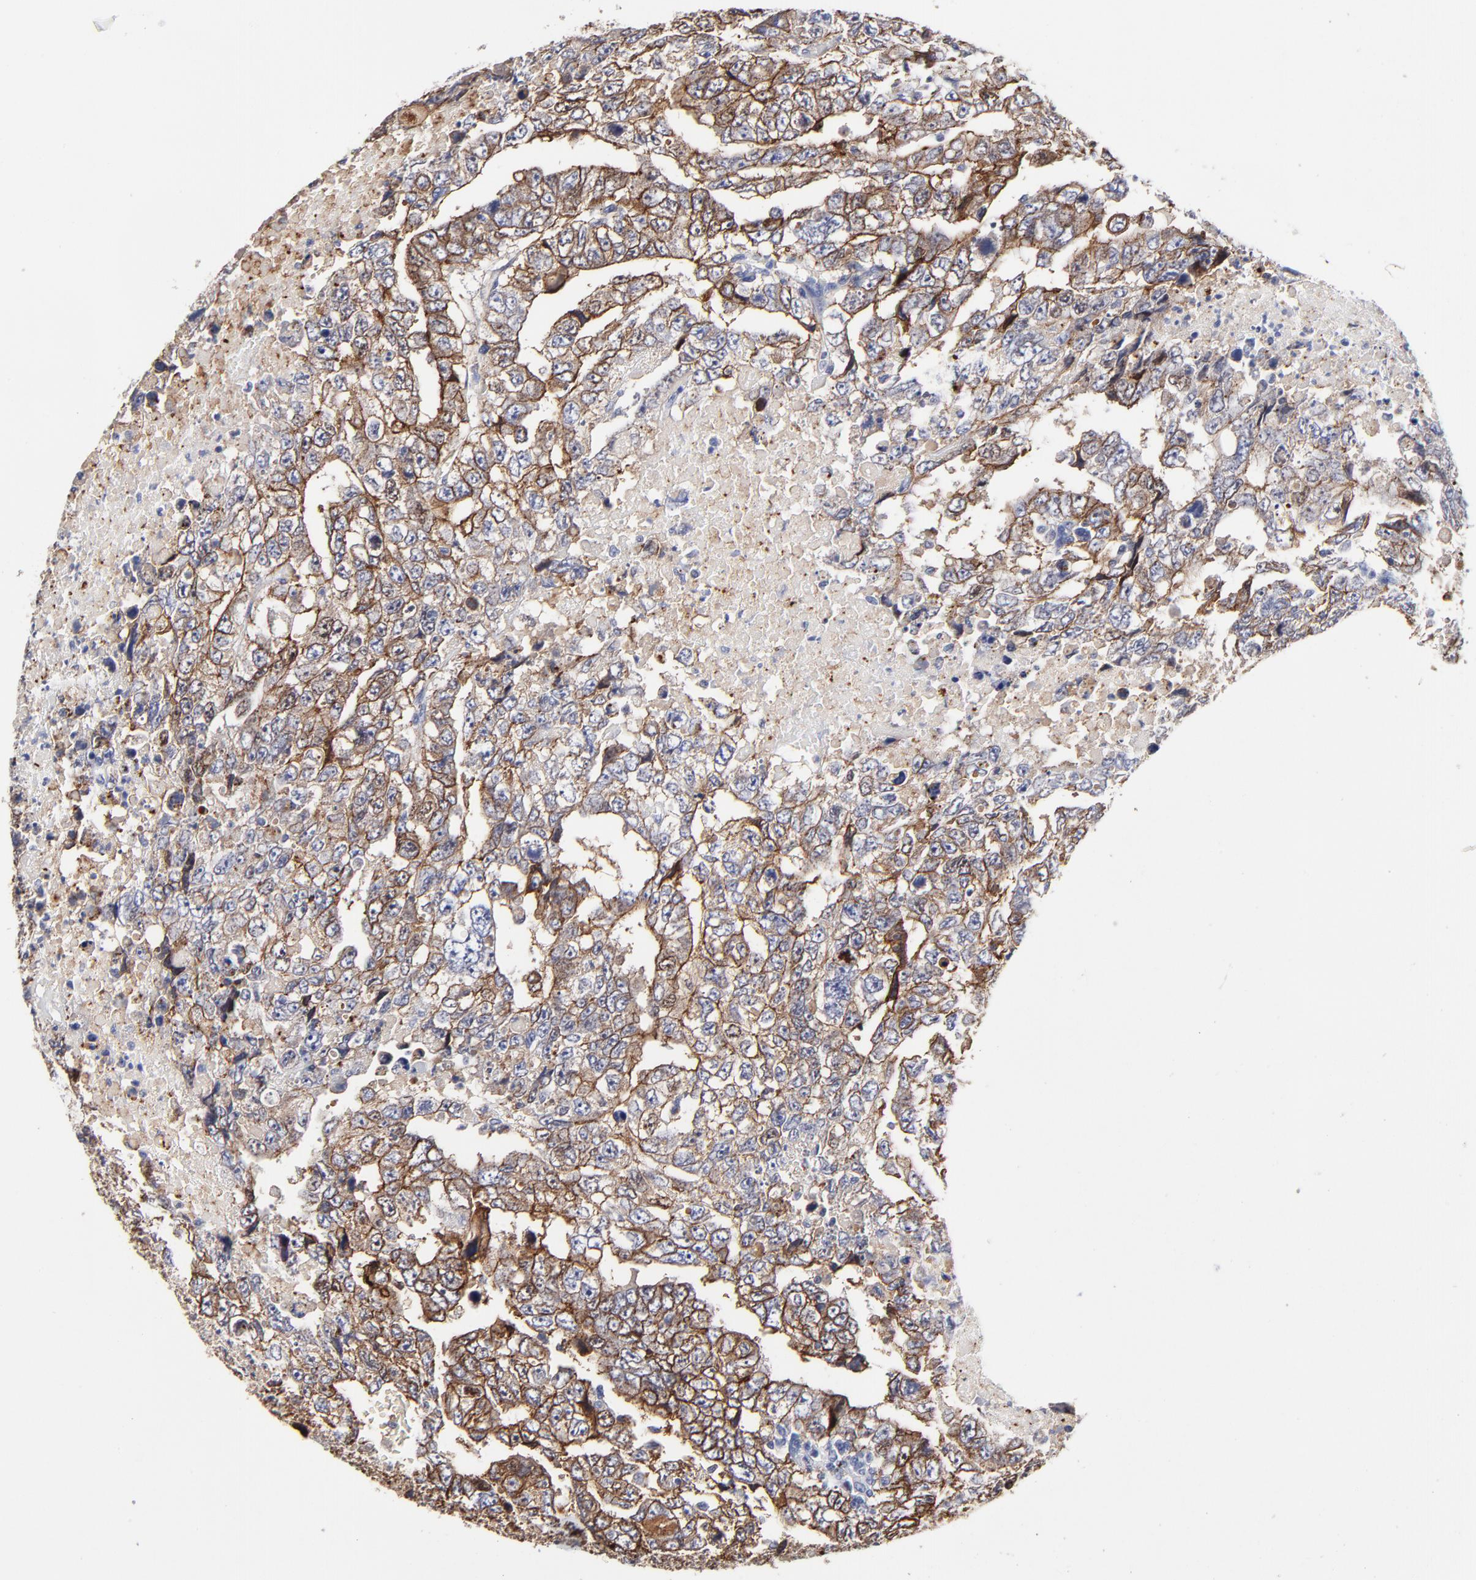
{"staining": {"intensity": "moderate", "quantity": ">75%", "location": "cytoplasmic/membranous"}, "tissue": "testis cancer", "cell_type": "Tumor cells", "image_type": "cancer", "snomed": [{"axis": "morphology", "description": "Carcinoma, Embryonal, NOS"}, {"axis": "topography", "description": "Testis"}], "caption": "Immunohistochemical staining of human testis cancer (embryonal carcinoma) displays medium levels of moderate cytoplasmic/membranous positivity in about >75% of tumor cells.", "gene": "CXADR", "patient": {"sex": "male", "age": 36}}